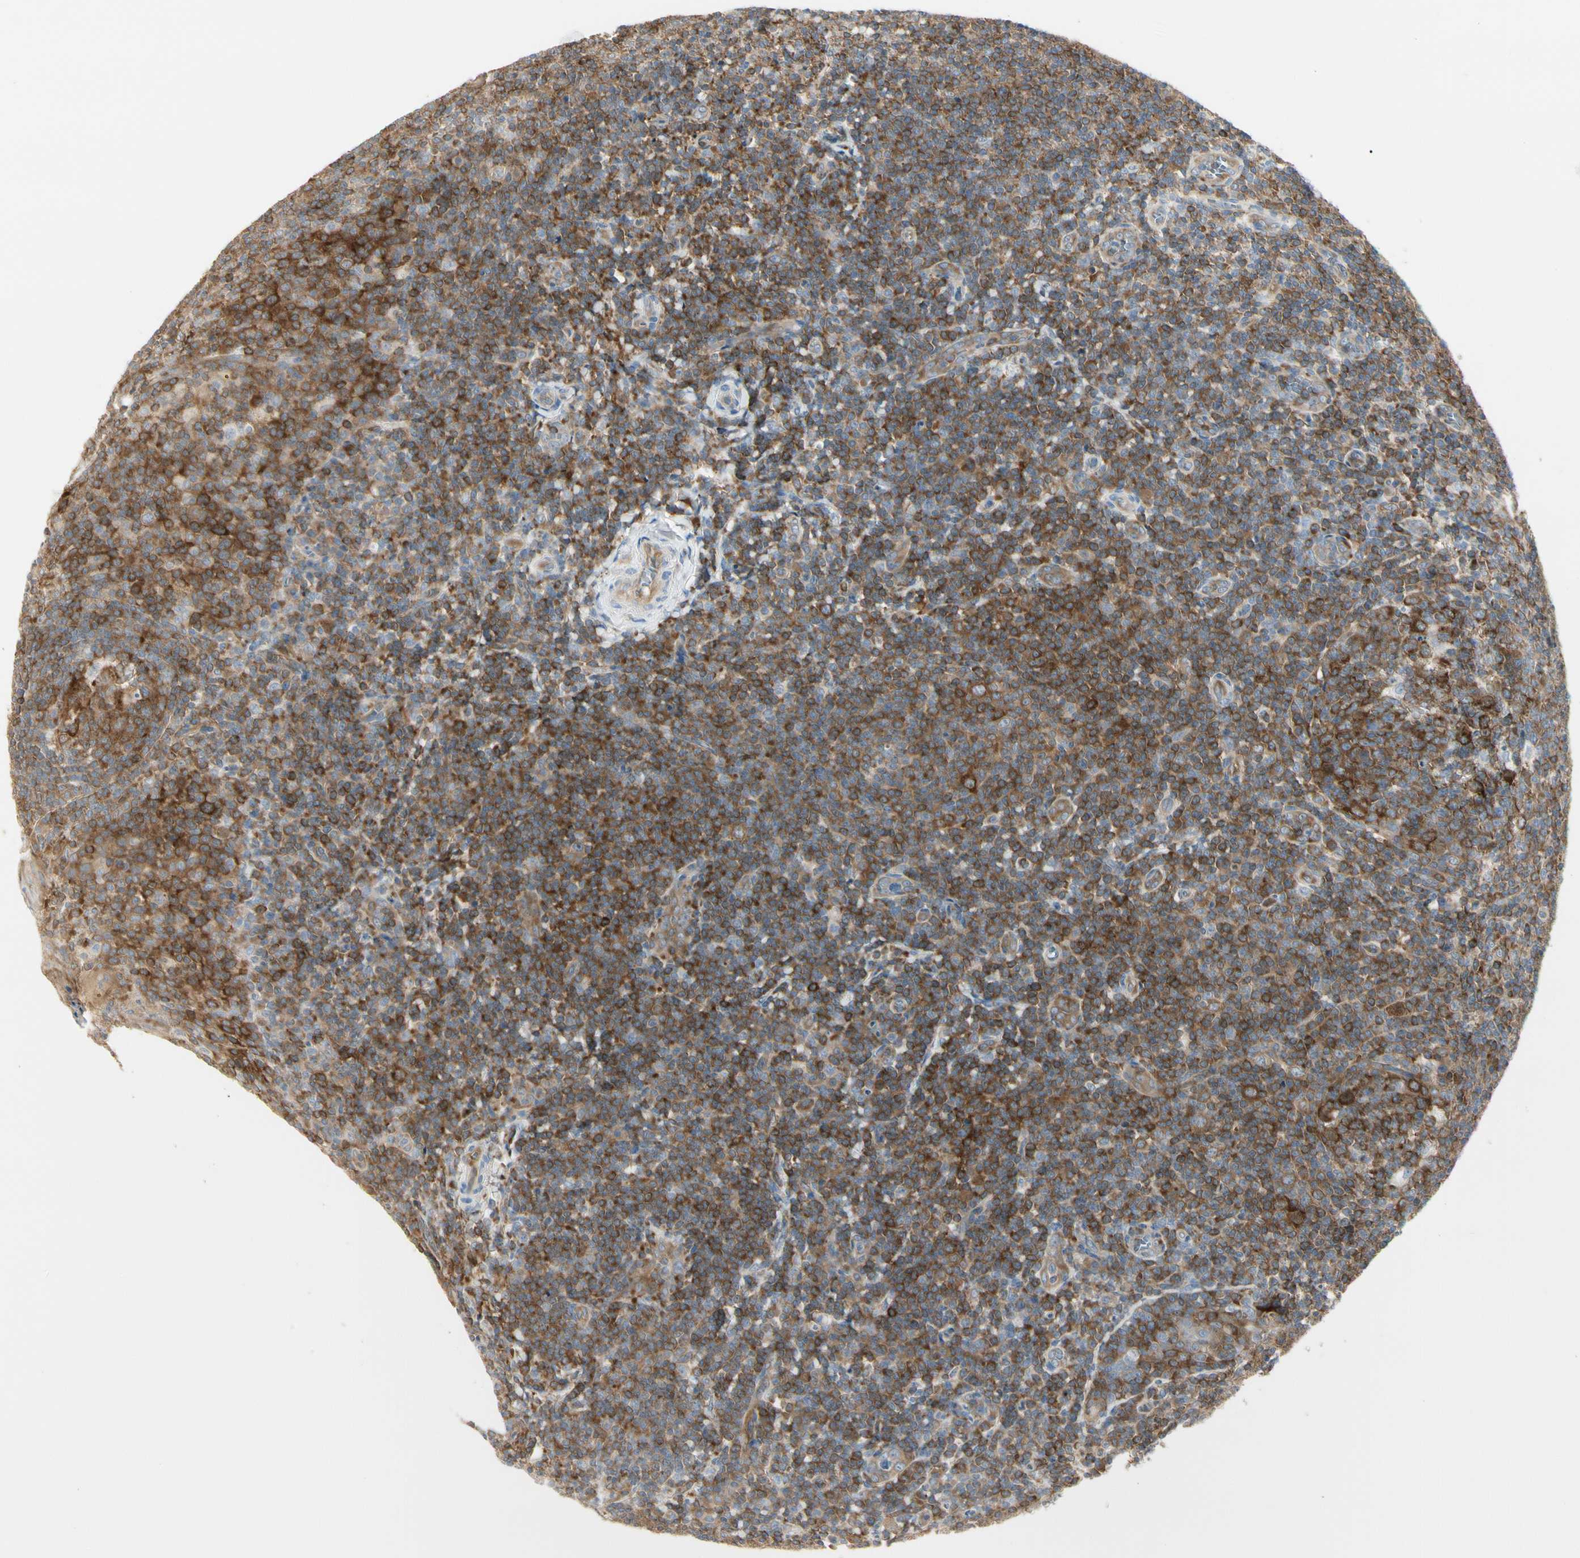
{"staining": {"intensity": "strong", "quantity": ">75%", "location": "cytoplasmic/membranous"}, "tissue": "tonsil", "cell_type": "Germinal center cells", "image_type": "normal", "snomed": [{"axis": "morphology", "description": "Normal tissue, NOS"}, {"axis": "topography", "description": "Tonsil"}], "caption": "Immunohistochemistry micrograph of benign human tonsil stained for a protein (brown), which displays high levels of strong cytoplasmic/membranous positivity in about >75% of germinal center cells.", "gene": "NFKB2", "patient": {"sex": "male", "age": 31}}